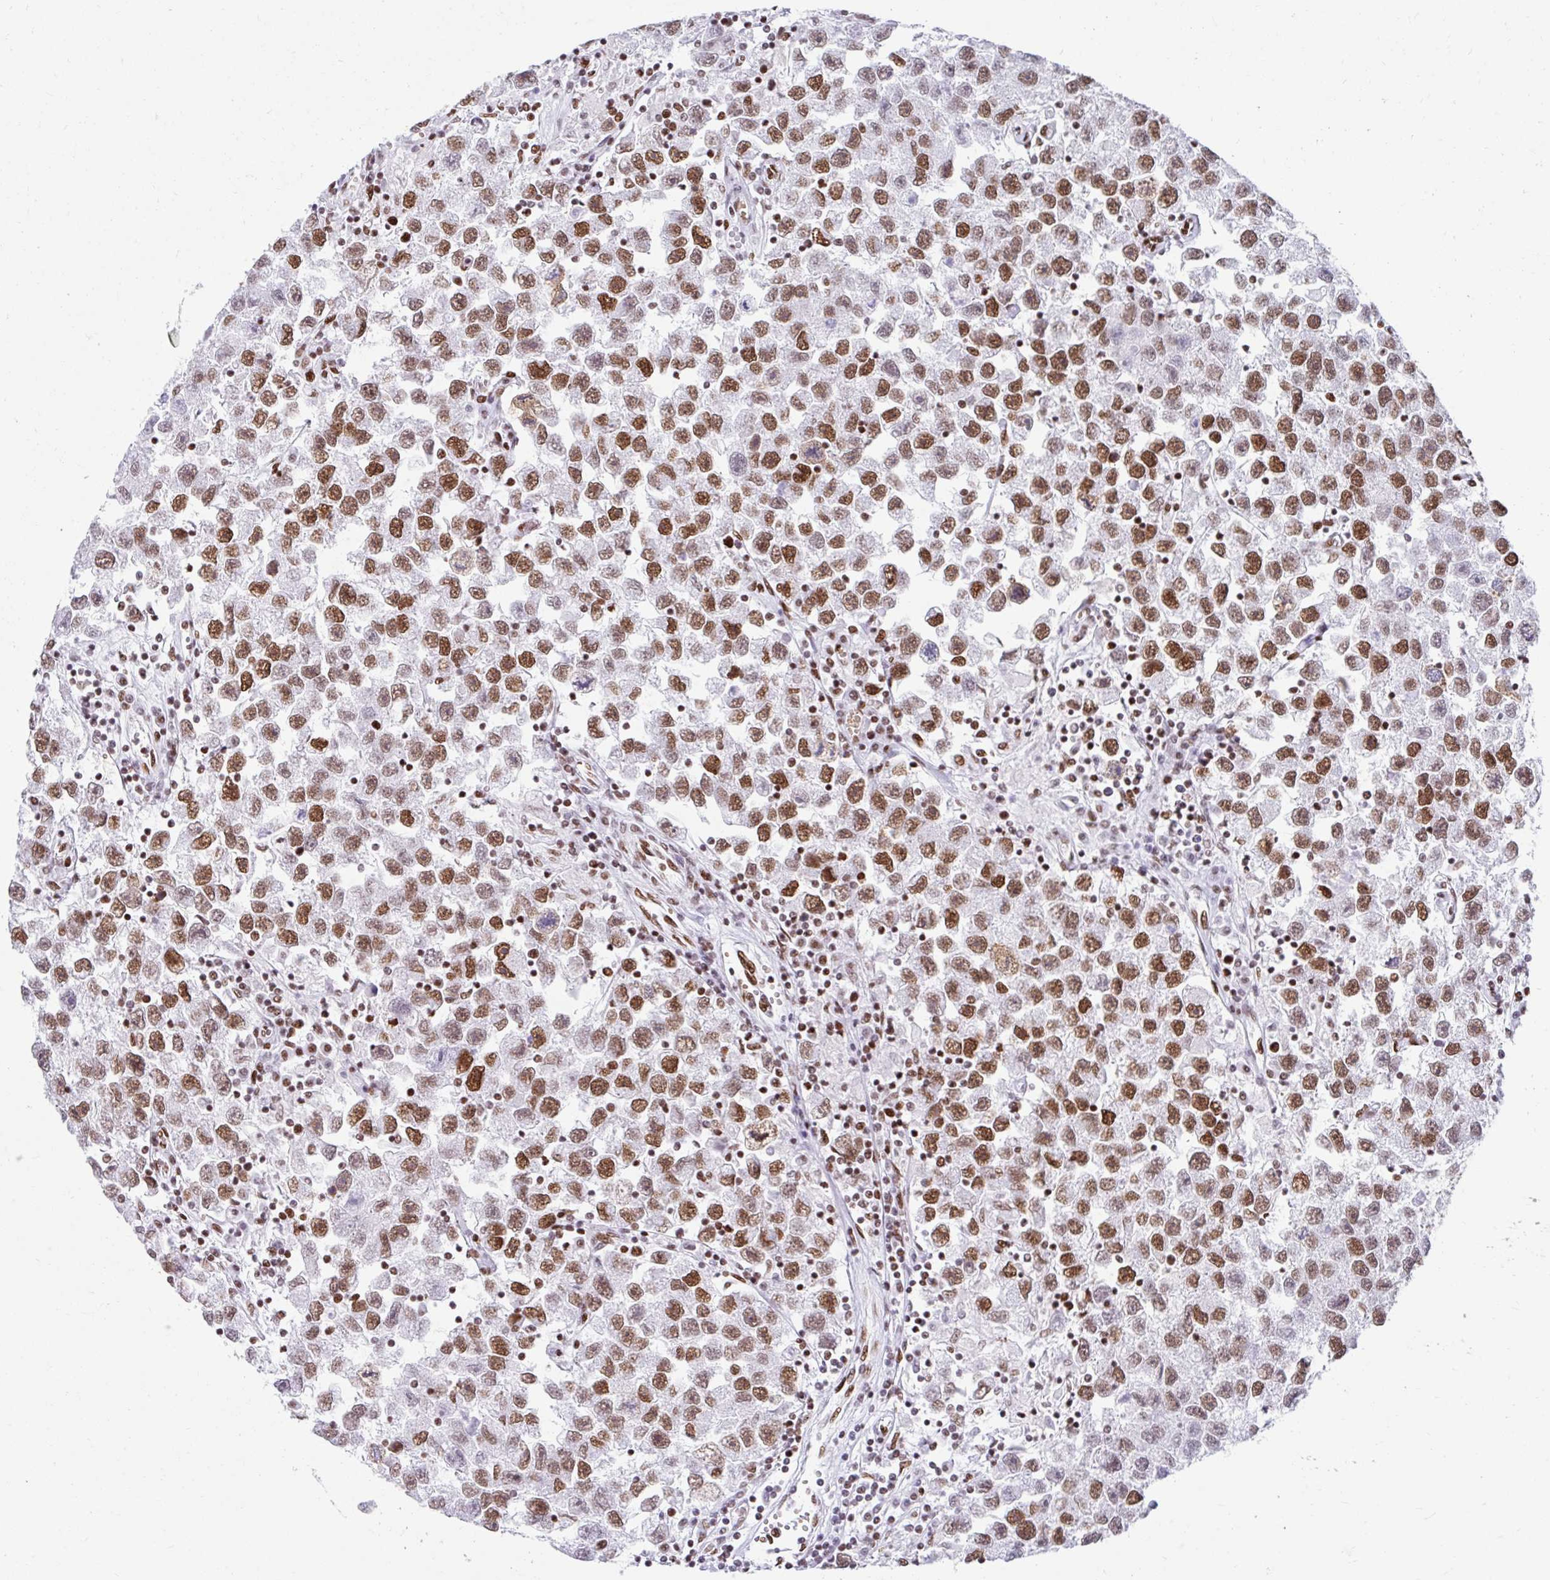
{"staining": {"intensity": "moderate", "quantity": ">75%", "location": "nuclear"}, "tissue": "testis cancer", "cell_type": "Tumor cells", "image_type": "cancer", "snomed": [{"axis": "morphology", "description": "Seminoma, NOS"}, {"axis": "topography", "description": "Testis"}], "caption": "Moderate nuclear protein positivity is seen in approximately >75% of tumor cells in seminoma (testis).", "gene": "KHDRBS1", "patient": {"sex": "male", "age": 26}}